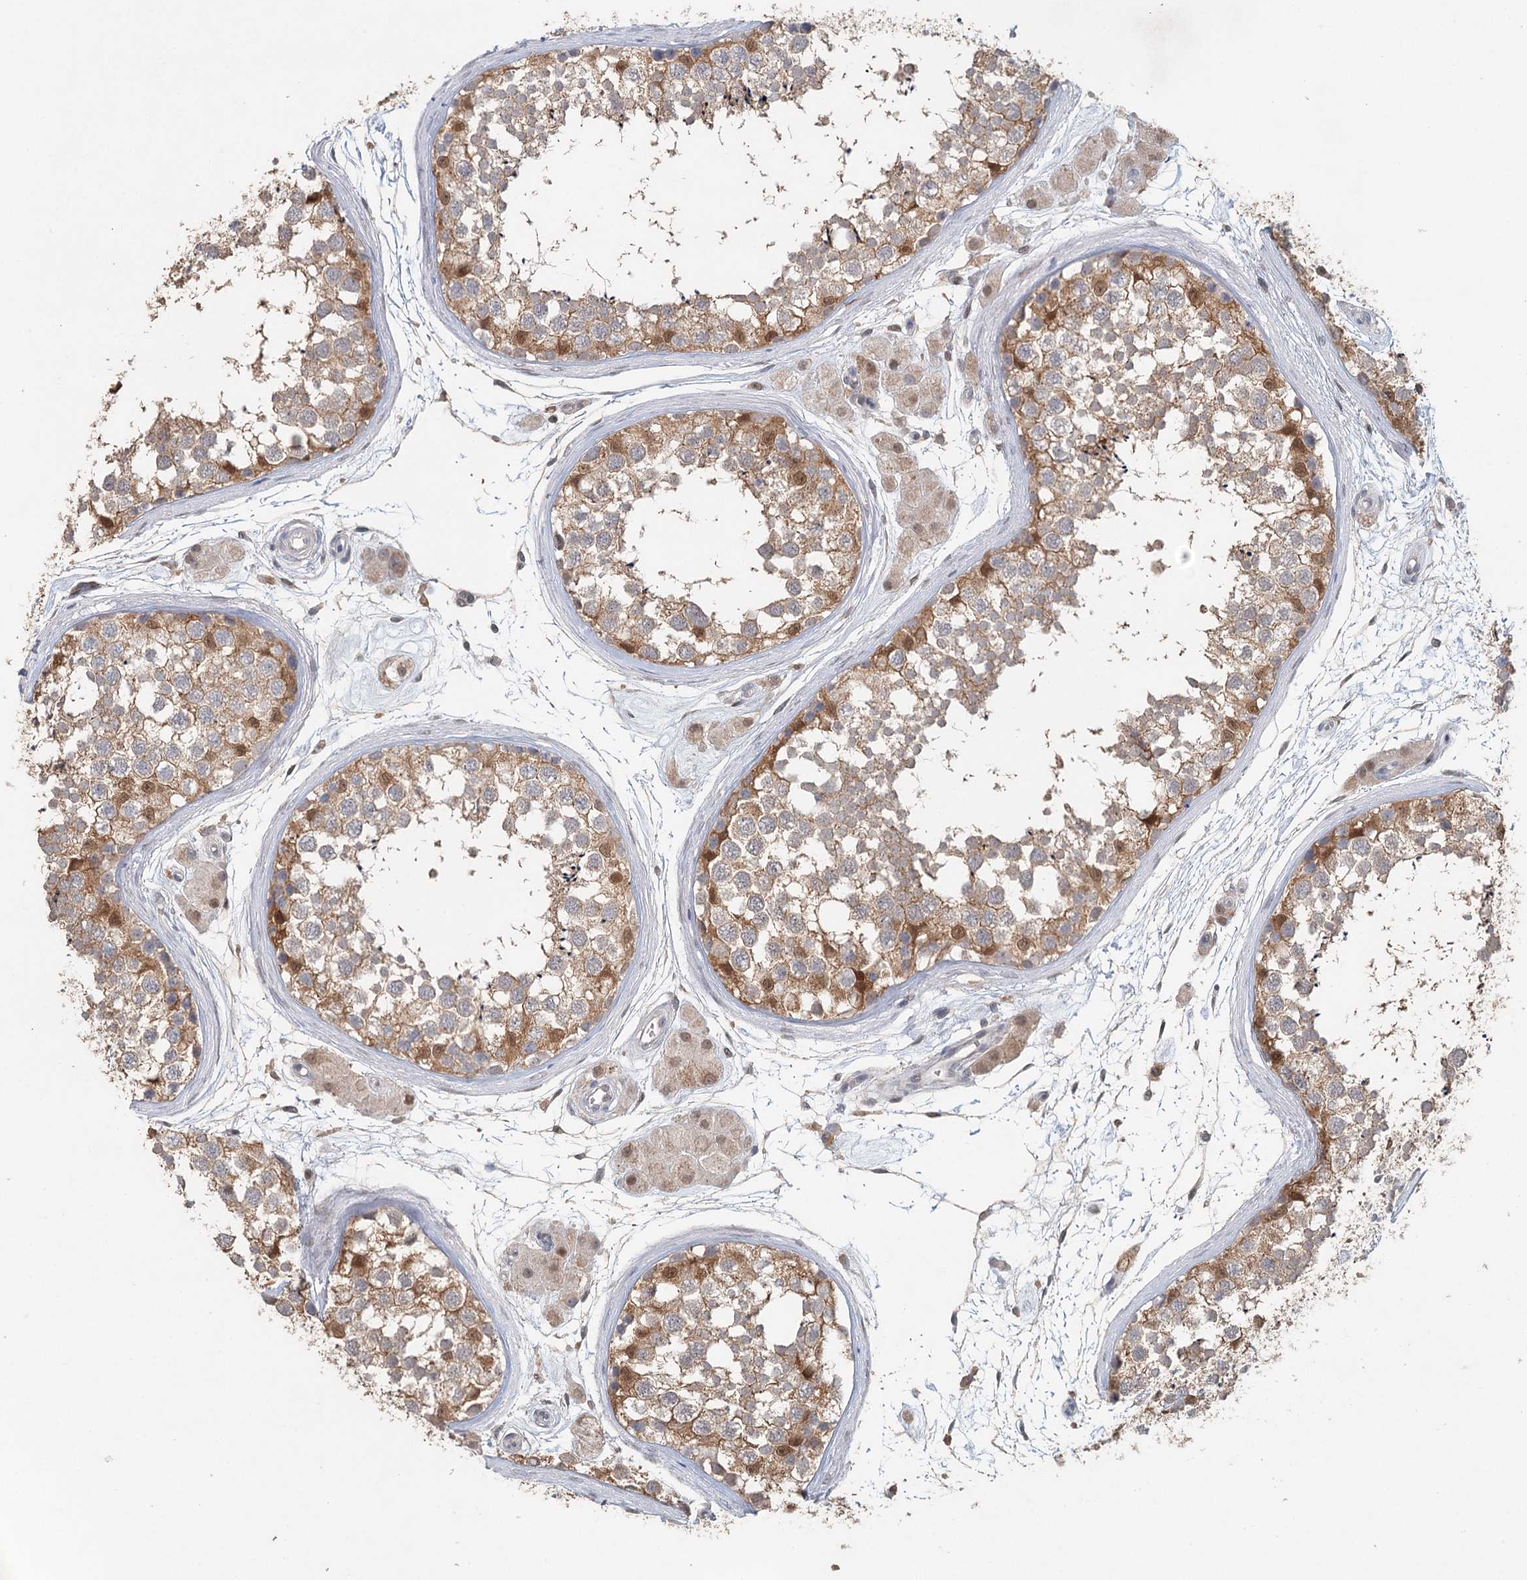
{"staining": {"intensity": "moderate", "quantity": "25%-75%", "location": "cytoplasmic/membranous,nuclear"}, "tissue": "testis", "cell_type": "Cells in seminiferous ducts", "image_type": "normal", "snomed": [{"axis": "morphology", "description": "Normal tissue, NOS"}, {"axis": "topography", "description": "Testis"}], "caption": "Immunohistochemistry histopathology image of unremarkable testis: human testis stained using IHC reveals medium levels of moderate protein expression localized specifically in the cytoplasmic/membranous,nuclear of cells in seminiferous ducts, appearing as a cytoplasmic/membranous,nuclear brown color.", "gene": "ADK", "patient": {"sex": "male", "age": 56}}